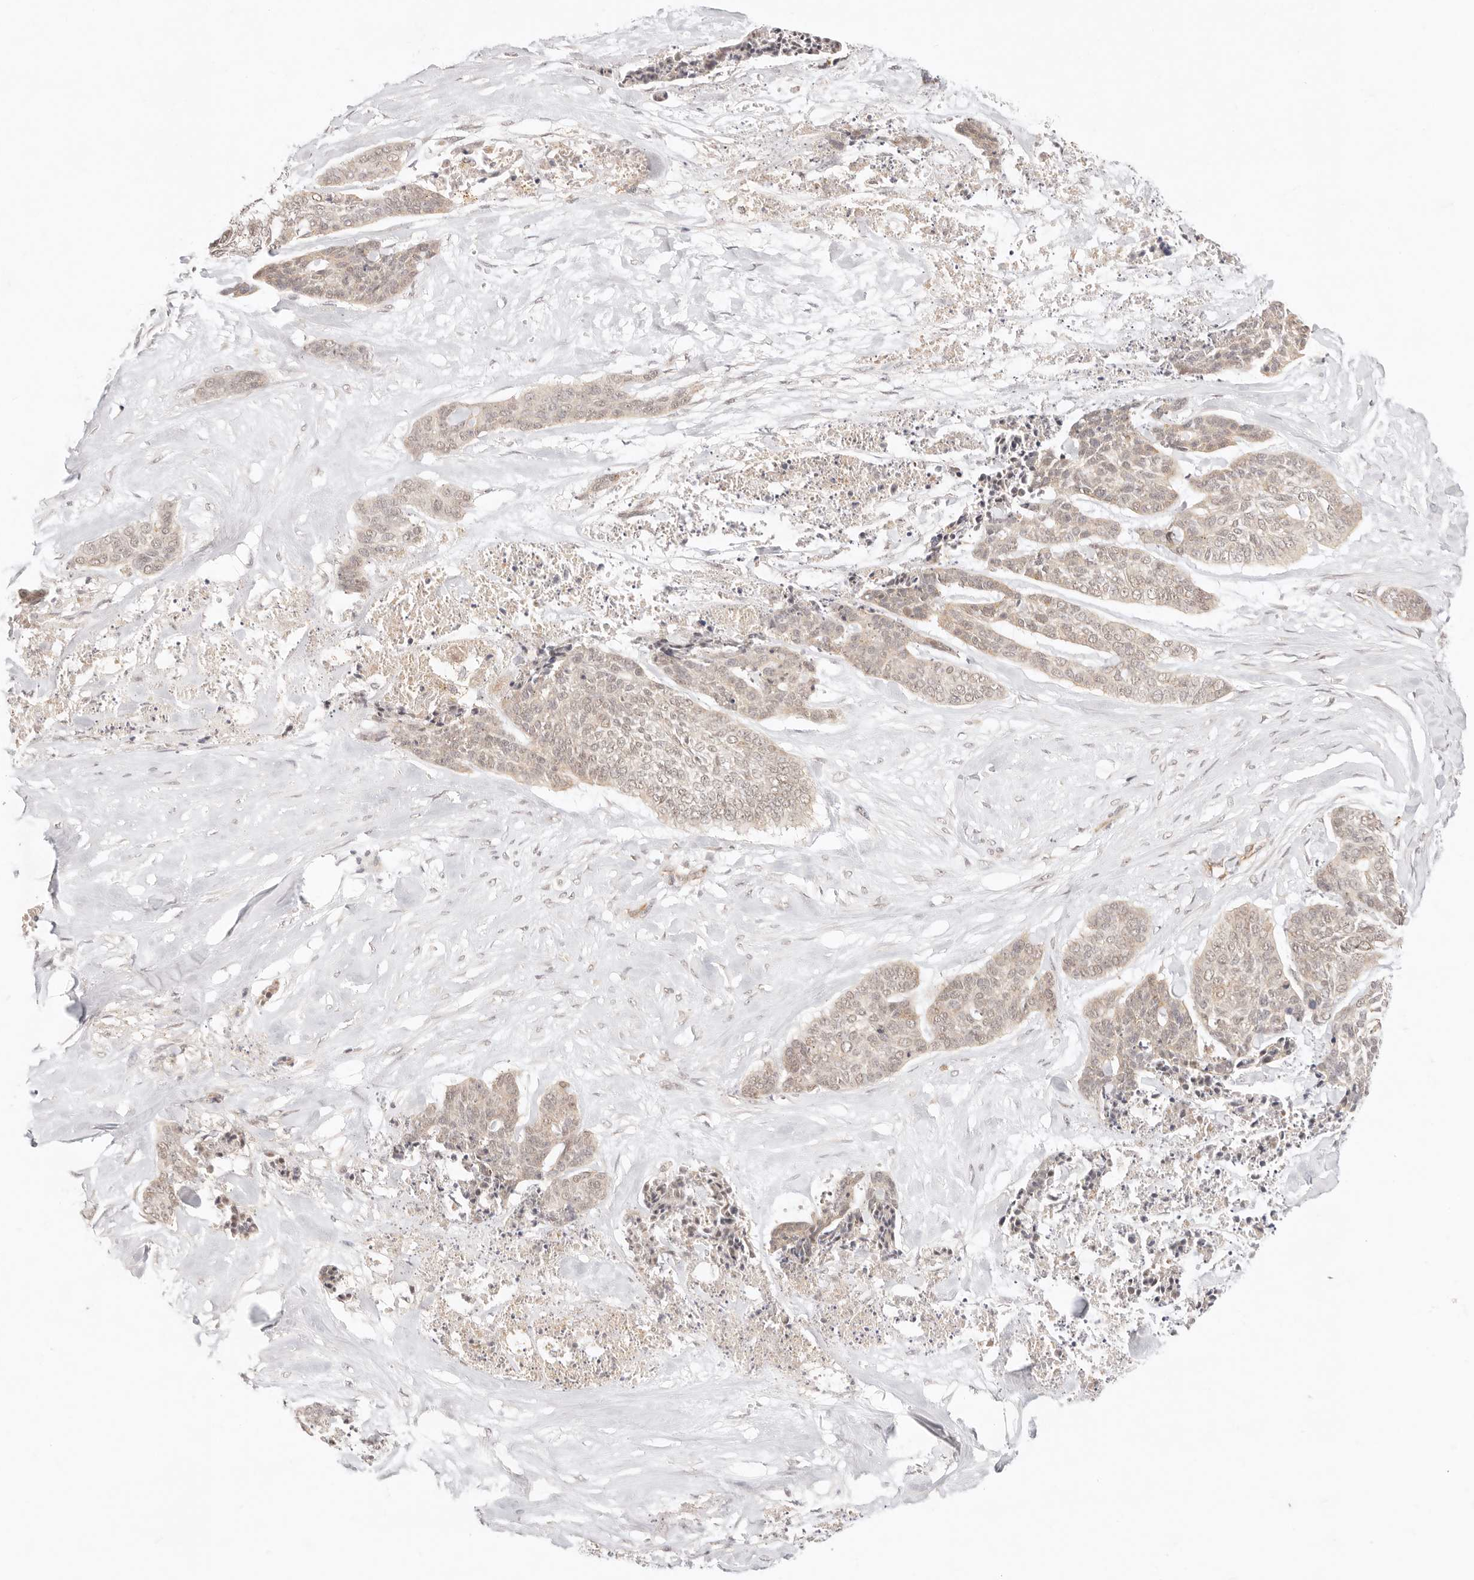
{"staining": {"intensity": "negative", "quantity": "none", "location": "none"}, "tissue": "skin cancer", "cell_type": "Tumor cells", "image_type": "cancer", "snomed": [{"axis": "morphology", "description": "Basal cell carcinoma"}, {"axis": "topography", "description": "Skin"}], "caption": "Skin basal cell carcinoma stained for a protein using IHC reveals no staining tumor cells.", "gene": "GPR156", "patient": {"sex": "female", "age": 64}}